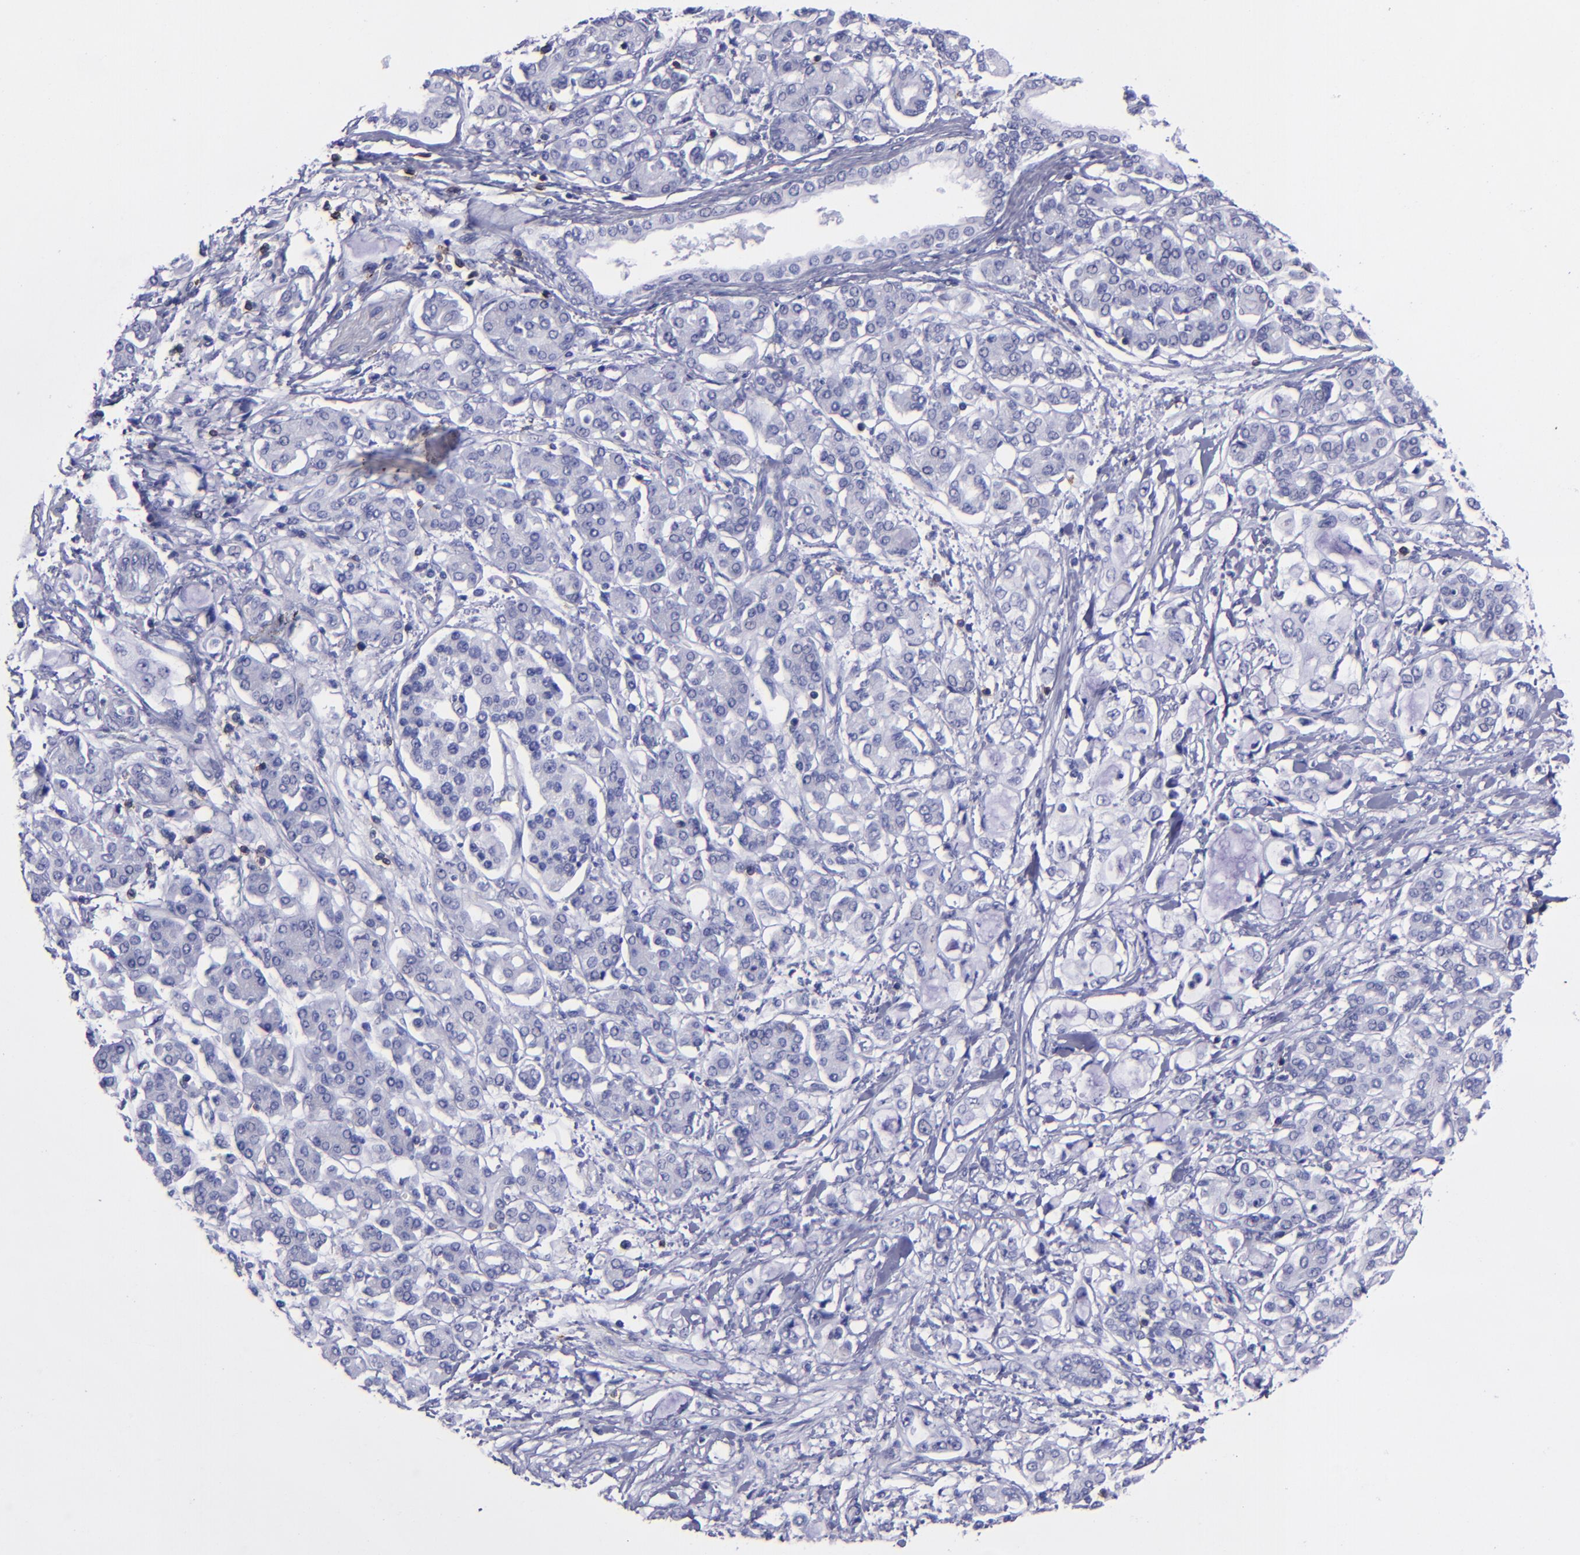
{"staining": {"intensity": "negative", "quantity": "none", "location": "none"}, "tissue": "pancreatic cancer", "cell_type": "Tumor cells", "image_type": "cancer", "snomed": [{"axis": "morphology", "description": "Adenocarcinoma, NOS"}, {"axis": "topography", "description": "Pancreas"}], "caption": "A photomicrograph of human pancreatic cancer is negative for staining in tumor cells. (Brightfield microscopy of DAB IHC at high magnification).", "gene": "CD6", "patient": {"sex": "female", "age": 70}}